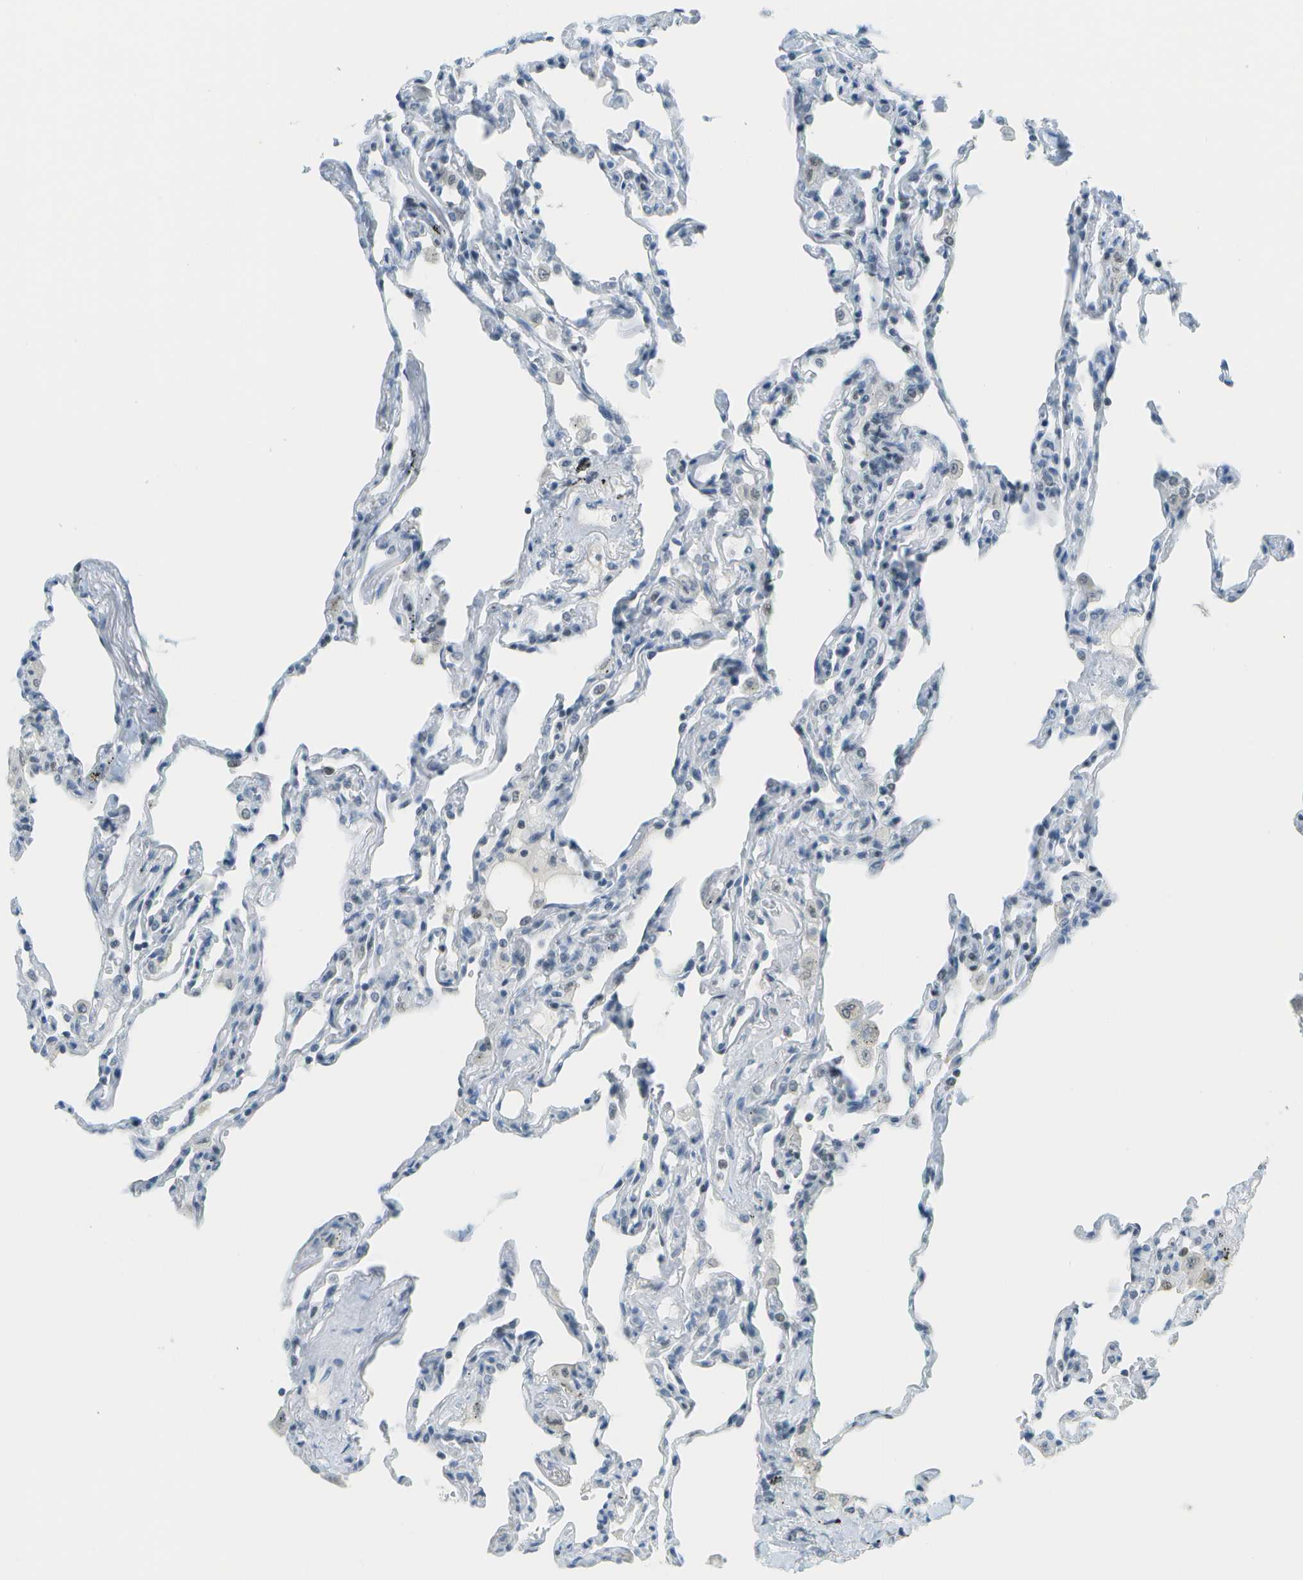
{"staining": {"intensity": "negative", "quantity": "none", "location": "none"}, "tissue": "lung", "cell_type": "Alveolar cells", "image_type": "normal", "snomed": [{"axis": "morphology", "description": "Normal tissue, NOS"}, {"axis": "topography", "description": "Lung"}], "caption": "Image shows no protein expression in alveolar cells of normal lung. (DAB IHC with hematoxylin counter stain).", "gene": "NEK11", "patient": {"sex": "male", "age": 59}}